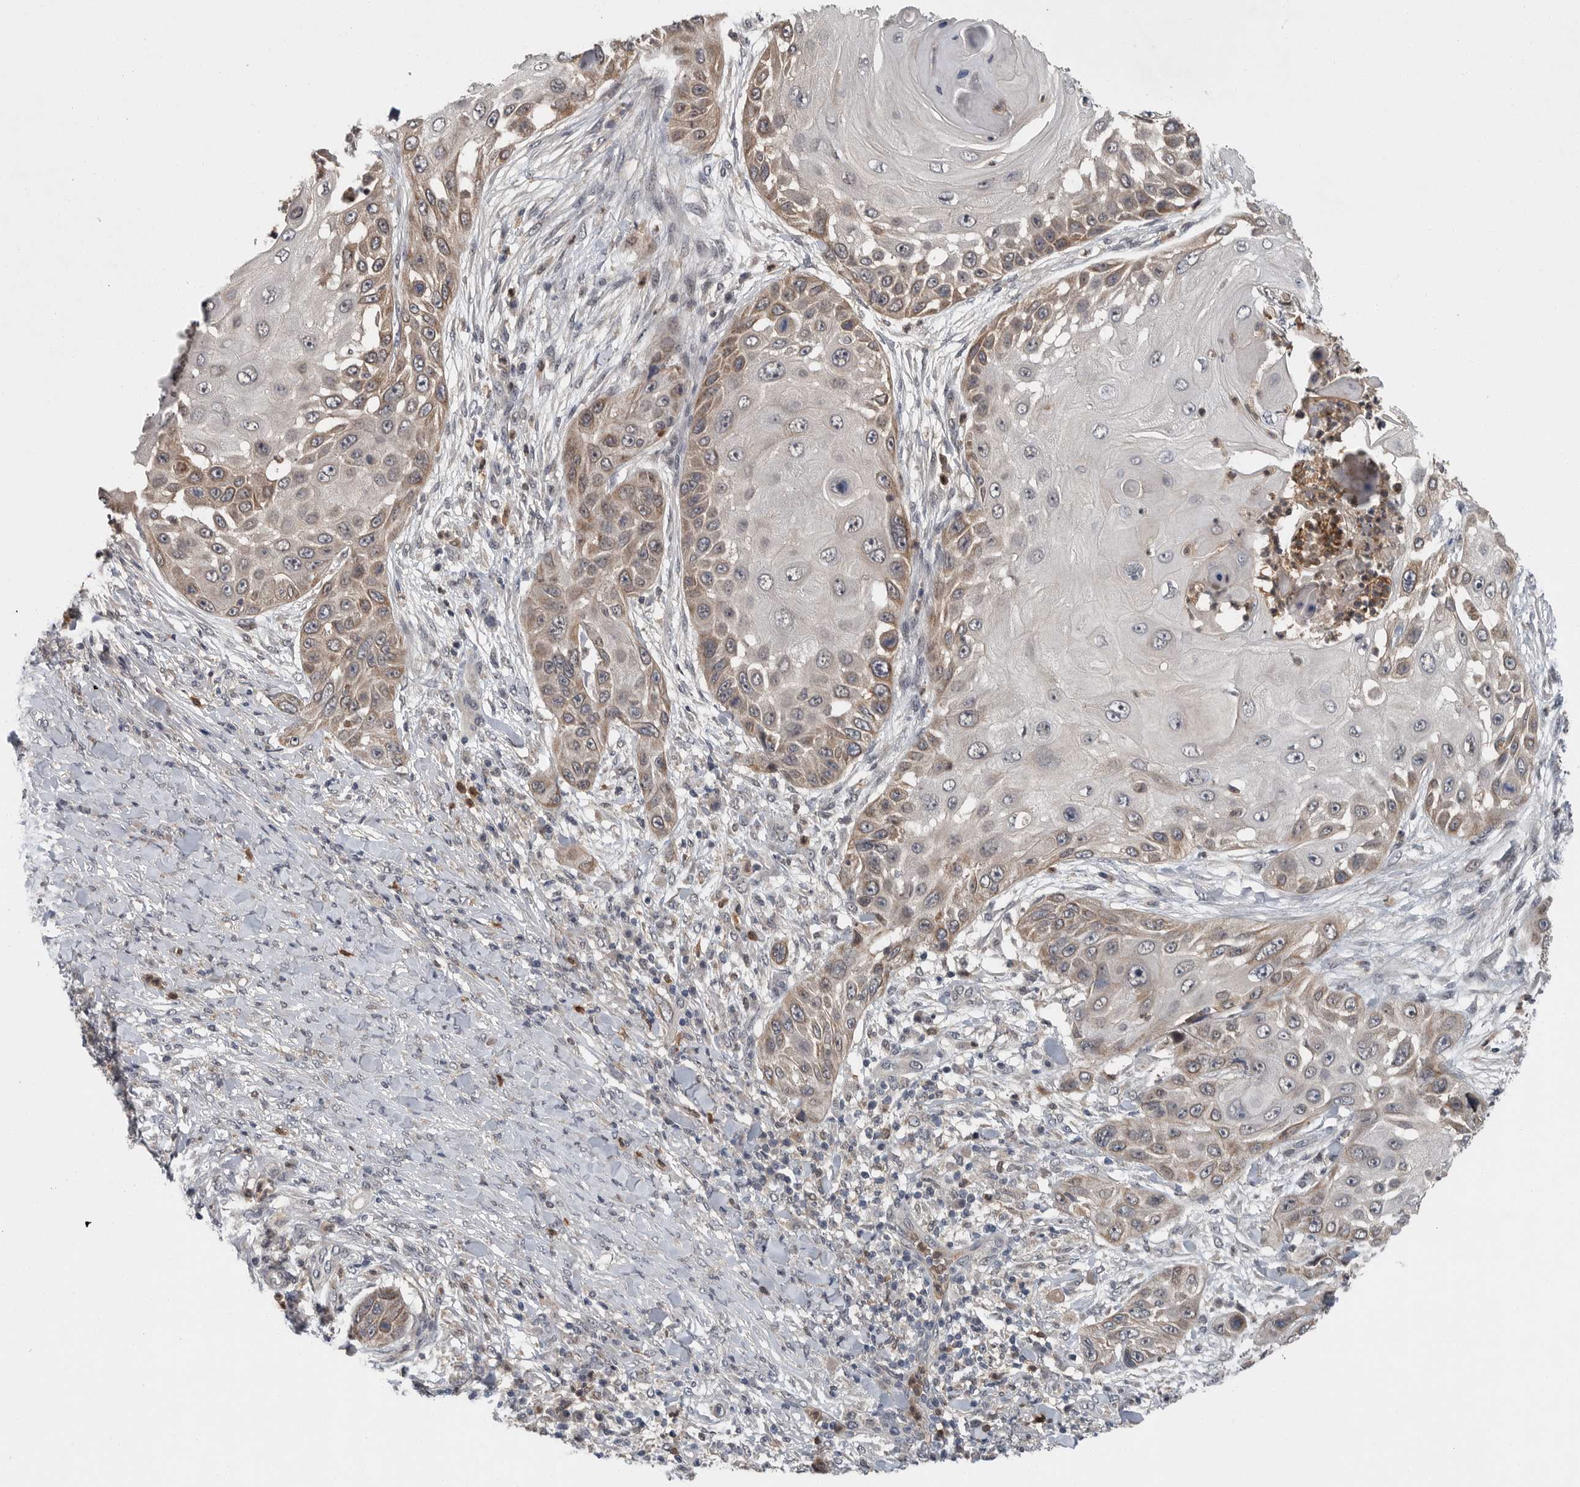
{"staining": {"intensity": "moderate", "quantity": "<25%", "location": "cytoplasmic/membranous"}, "tissue": "skin cancer", "cell_type": "Tumor cells", "image_type": "cancer", "snomed": [{"axis": "morphology", "description": "Squamous cell carcinoma, NOS"}, {"axis": "topography", "description": "Skin"}], "caption": "Human squamous cell carcinoma (skin) stained with a brown dye demonstrates moderate cytoplasmic/membranous positive staining in about <25% of tumor cells.", "gene": "SCP2", "patient": {"sex": "female", "age": 44}}